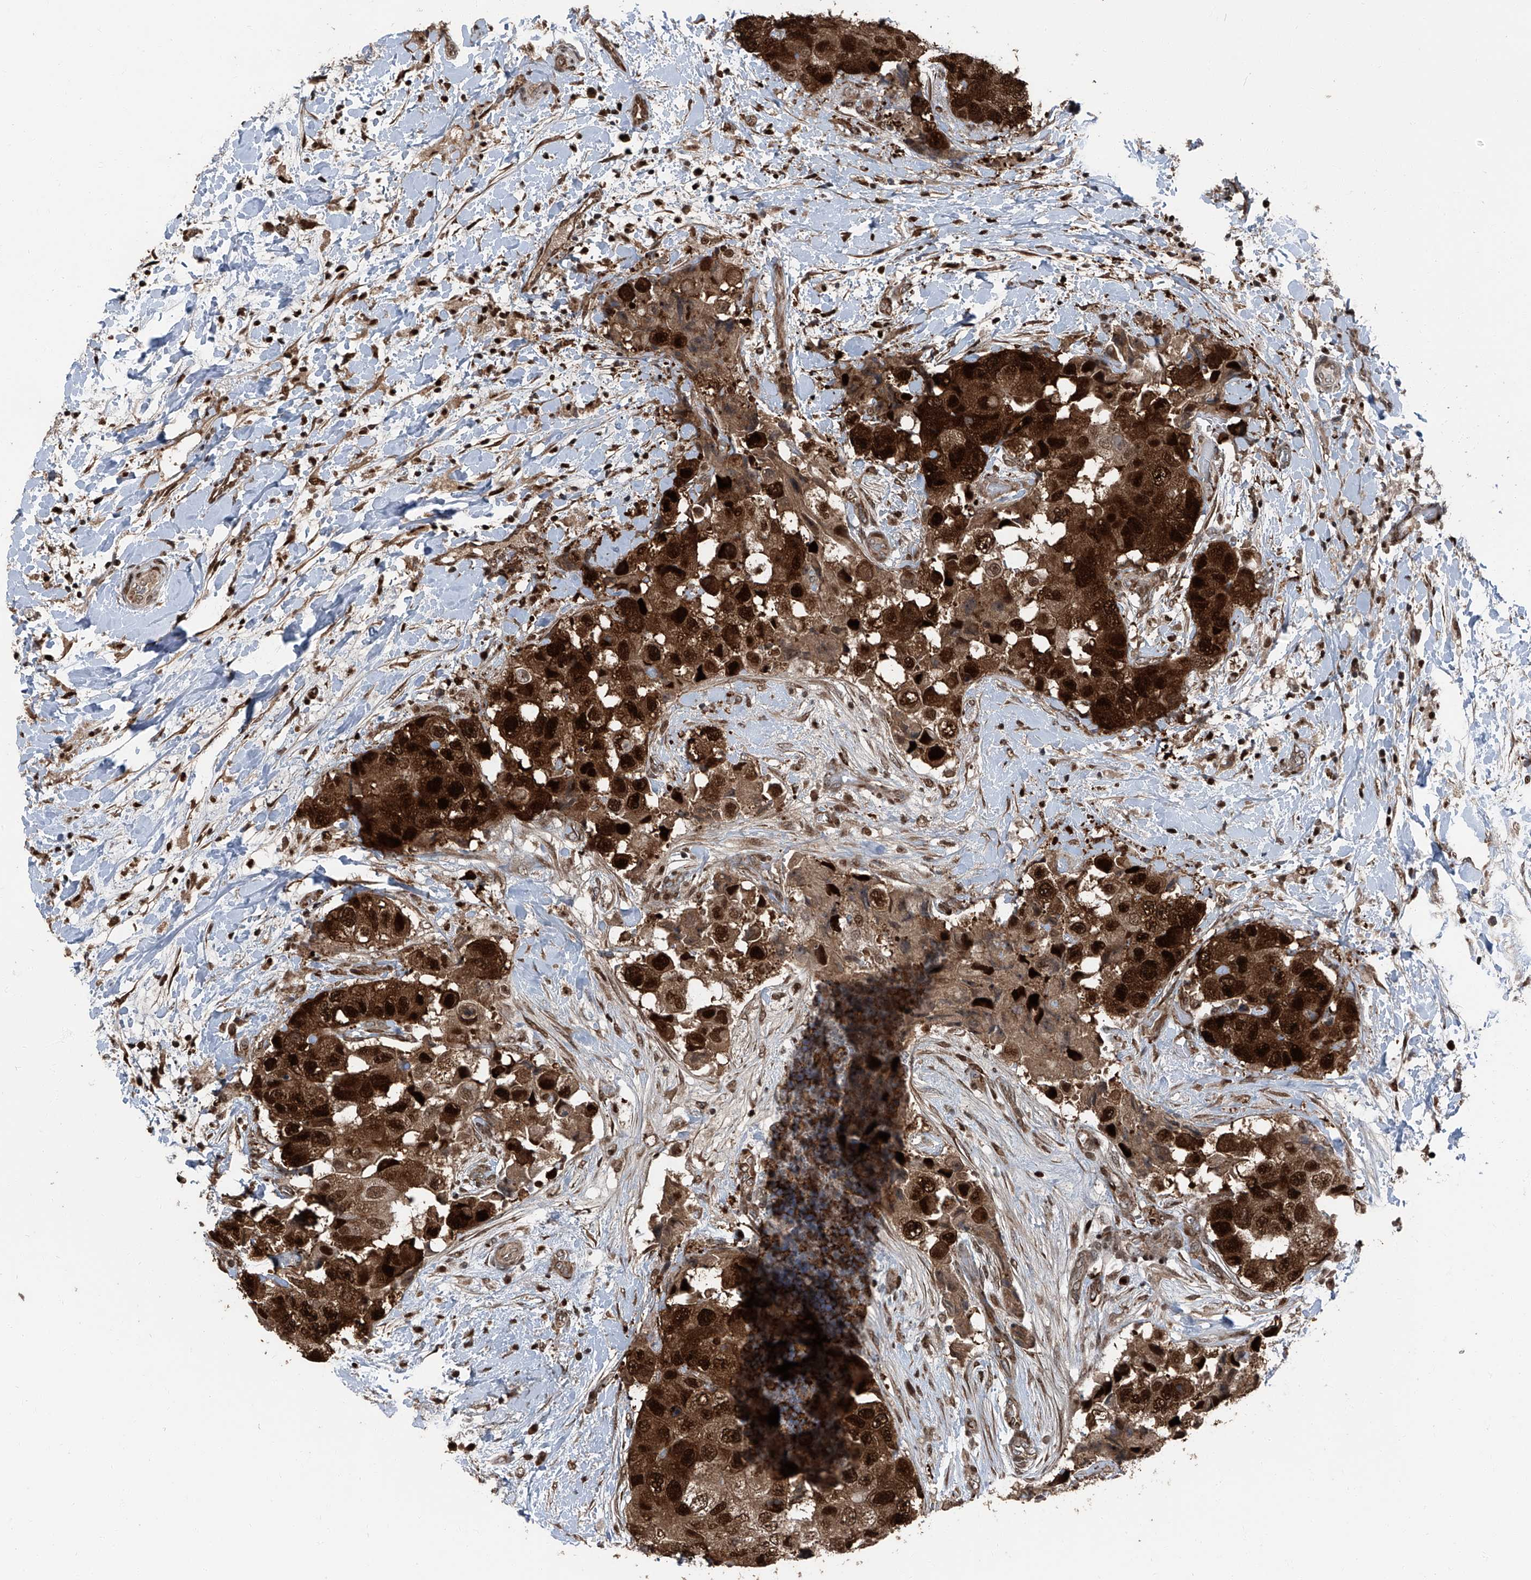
{"staining": {"intensity": "strong", "quantity": ">75%", "location": "cytoplasmic/membranous,nuclear"}, "tissue": "breast cancer", "cell_type": "Tumor cells", "image_type": "cancer", "snomed": [{"axis": "morphology", "description": "Normal tissue, NOS"}, {"axis": "morphology", "description": "Duct carcinoma"}, {"axis": "topography", "description": "Breast"}], "caption": "A brown stain highlights strong cytoplasmic/membranous and nuclear expression of a protein in breast cancer (infiltrating ductal carcinoma) tumor cells.", "gene": "FKBP5", "patient": {"sex": "female", "age": 62}}